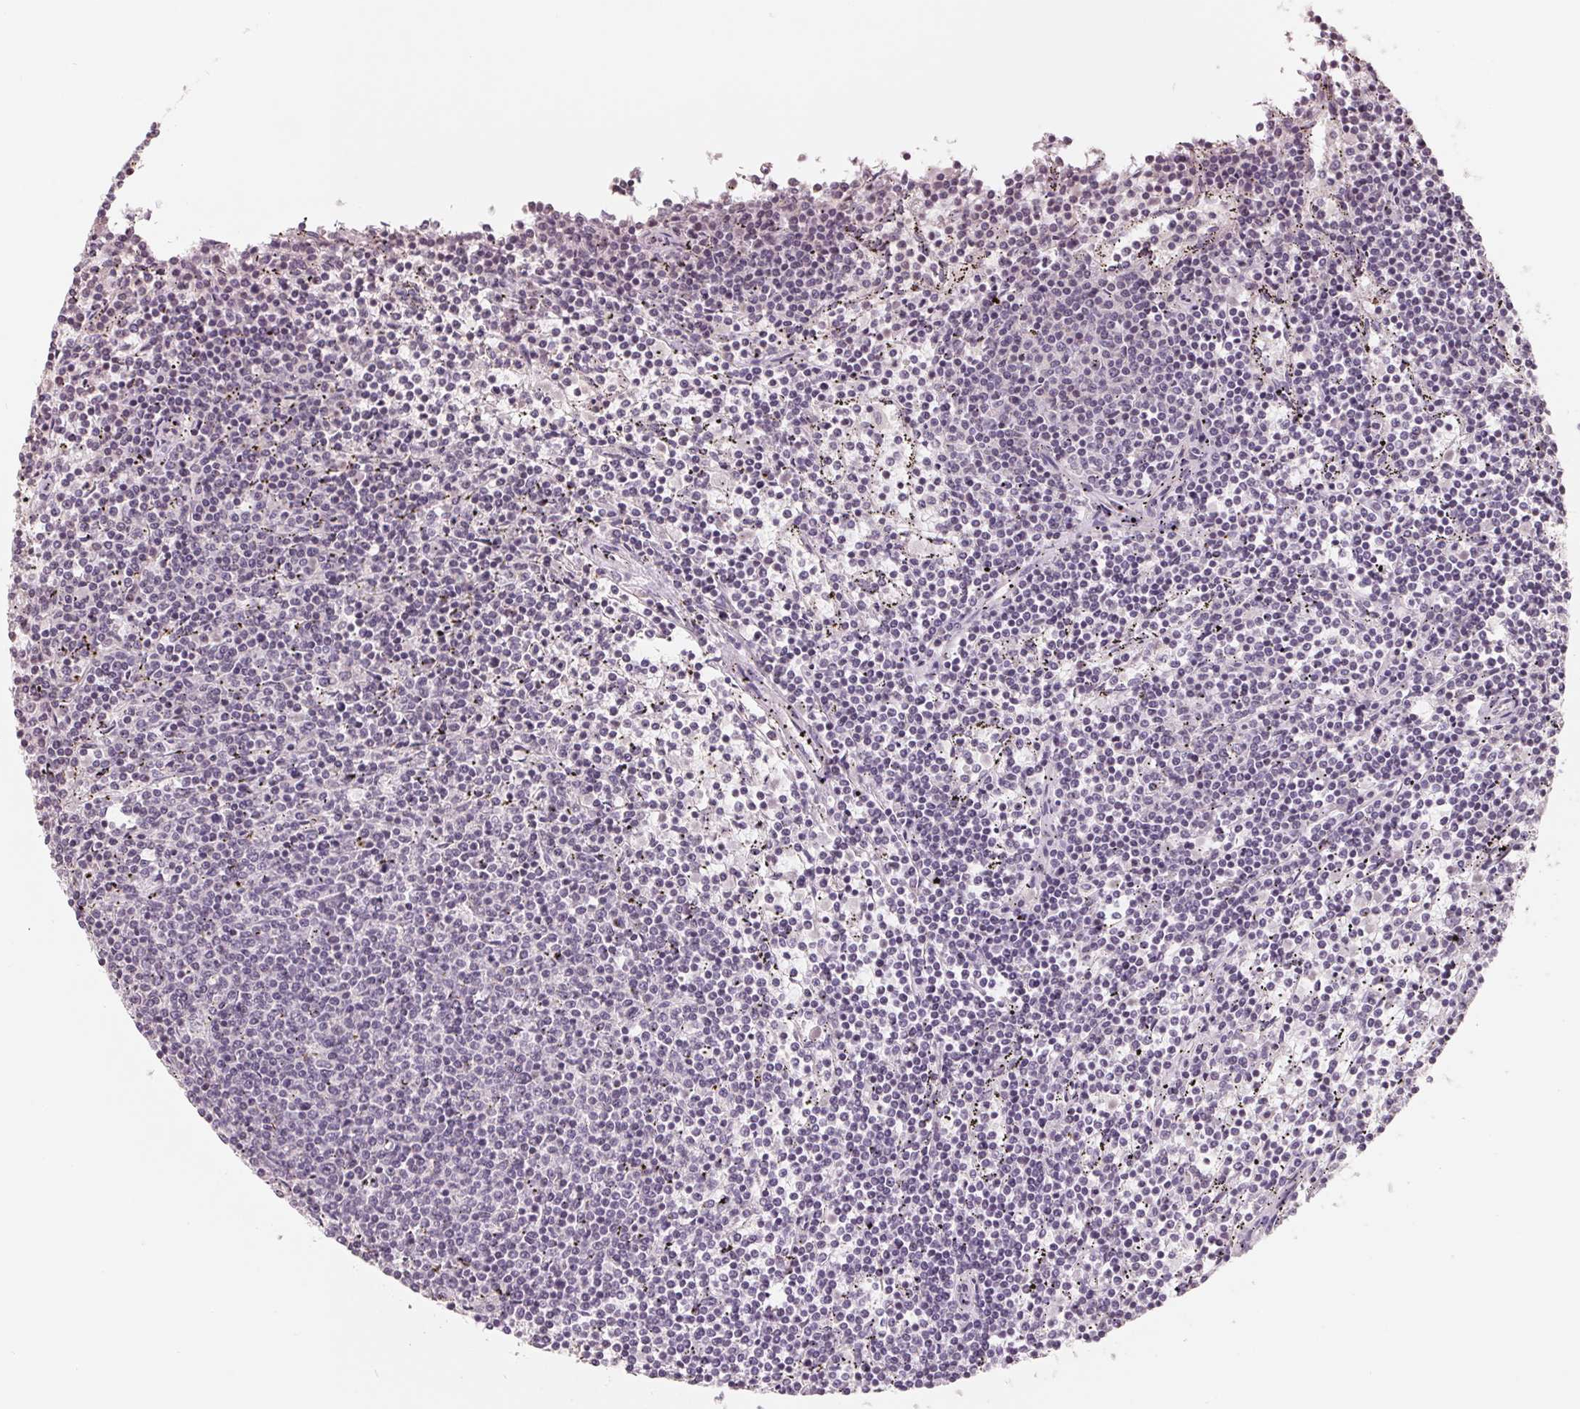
{"staining": {"intensity": "negative", "quantity": "none", "location": "none"}, "tissue": "lymphoma", "cell_type": "Tumor cells", "image_type": "cancer", "snomed": [{"axis": "morphology", "description": "Malignant lymphoma, non-Hodgkin's type, Low grade"}, {"axis": "topography", "description": "Spleen"}], "caption": "Malignant lymphoma, non-Hodgkin's type (low-grade) was stained to show a protein in brown. There is no significant staining in tumor cells. (DAB immunohistochemistry (IHC) with hematoxylin counter stain).", "gene": "FTCD", "patient": {"sex": "female", "age": 50}}